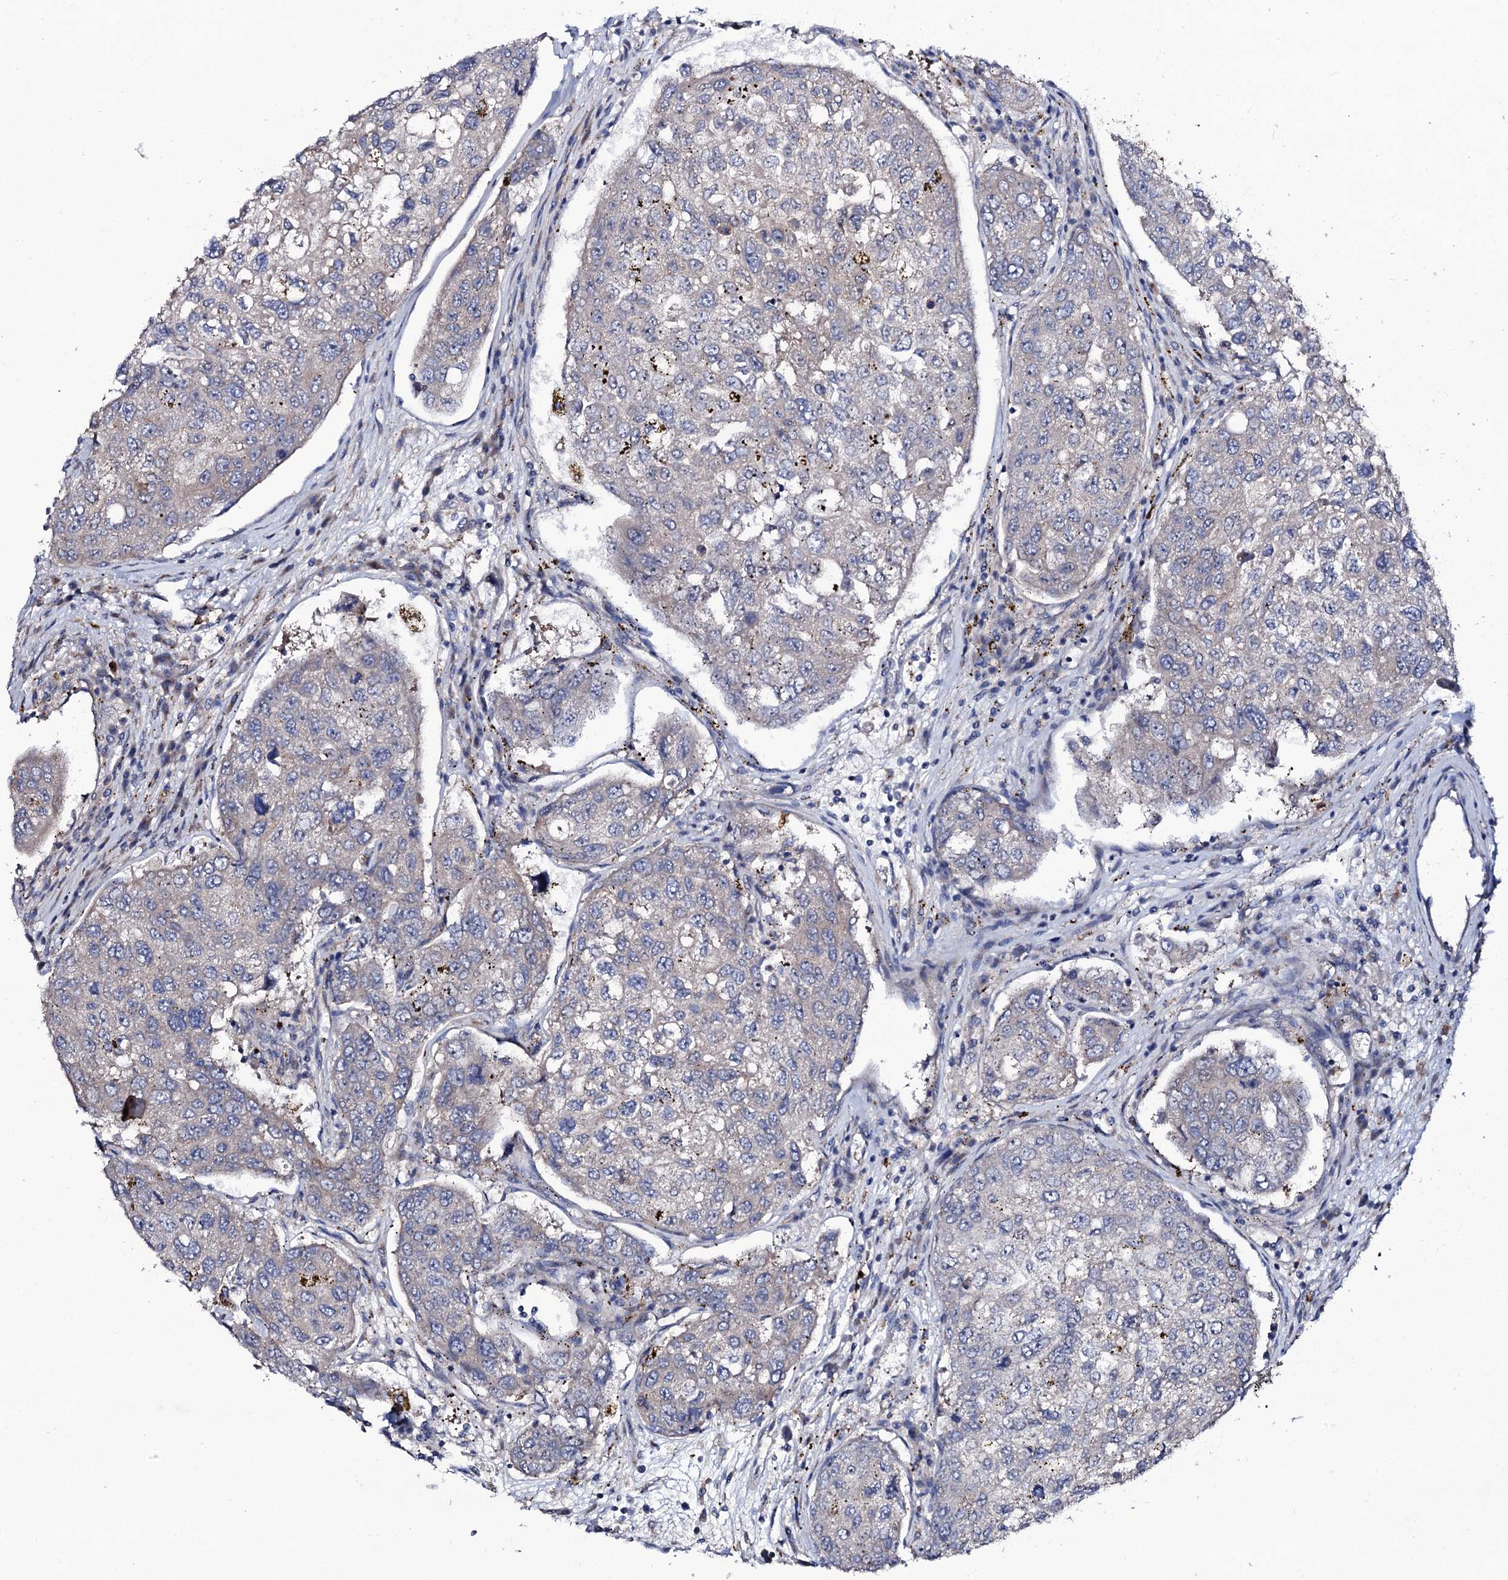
{"staining": {"intensity": "negative", "quantity": "none", "location": "none"}, "tissue": "urothelial cancer", "cell_type": "Tumor cells", "image_type": "cancer", "snomed": [{"axis": "morphology", "description": "Urothelial carcinoma, High grade"}, {"axis": "topography", "description": "Lymph node"}, {"axis": "topography", "description": "Urinary bladder"}], "caption": "Immunohistochemistry (IHC) of human high-grade urothelial carcinoma exhibits no staining in tumor cells. (DAB immunohistochemistry visualized using brightfield microscopy, high magnification).", "gene": "COG6", "patient": {"sex": "male", "age": 51}}